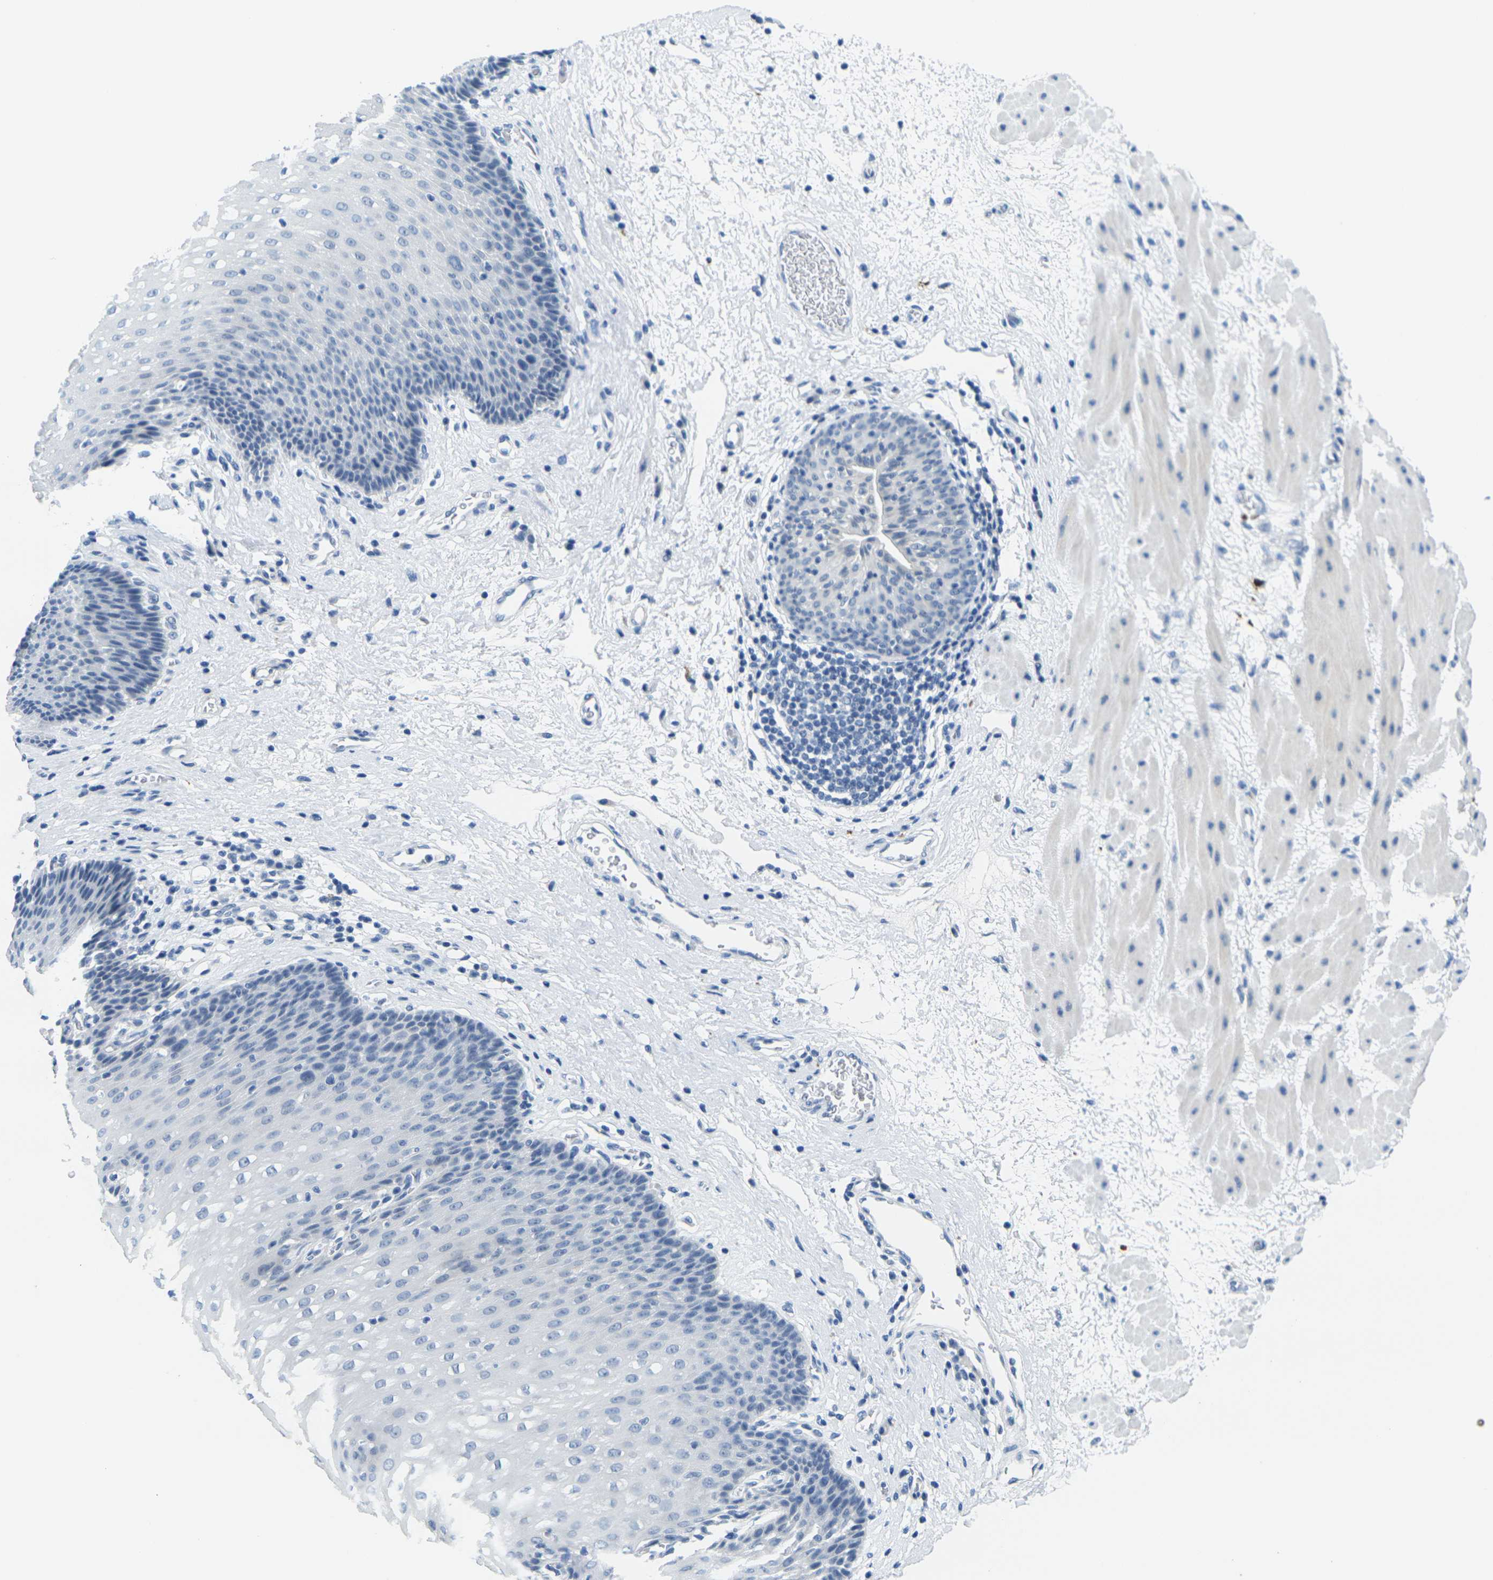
{"staining": {"intensity": "negative", "quantity": "none", "location": "none"}, "tissue": "esophagus", "cell_type": "Squamous epithelial cells", "image_type": "normal", "snomed": [{"axis": "morphology", "description": "Normal tissue, NOS"}, {"axis": "topography", "description": "Esophagus"}], "caption": "An immunohistochemistry photomicrograph of unremarkable esophagus is shown. There is no staining in squamous epithelial cells of esophagus. (DAB (3,3'-diaminobenzidine) immunohistochemistry, high magnification).", "gene": "GPR15", "patient": {"sex": "male", "age": 48}}